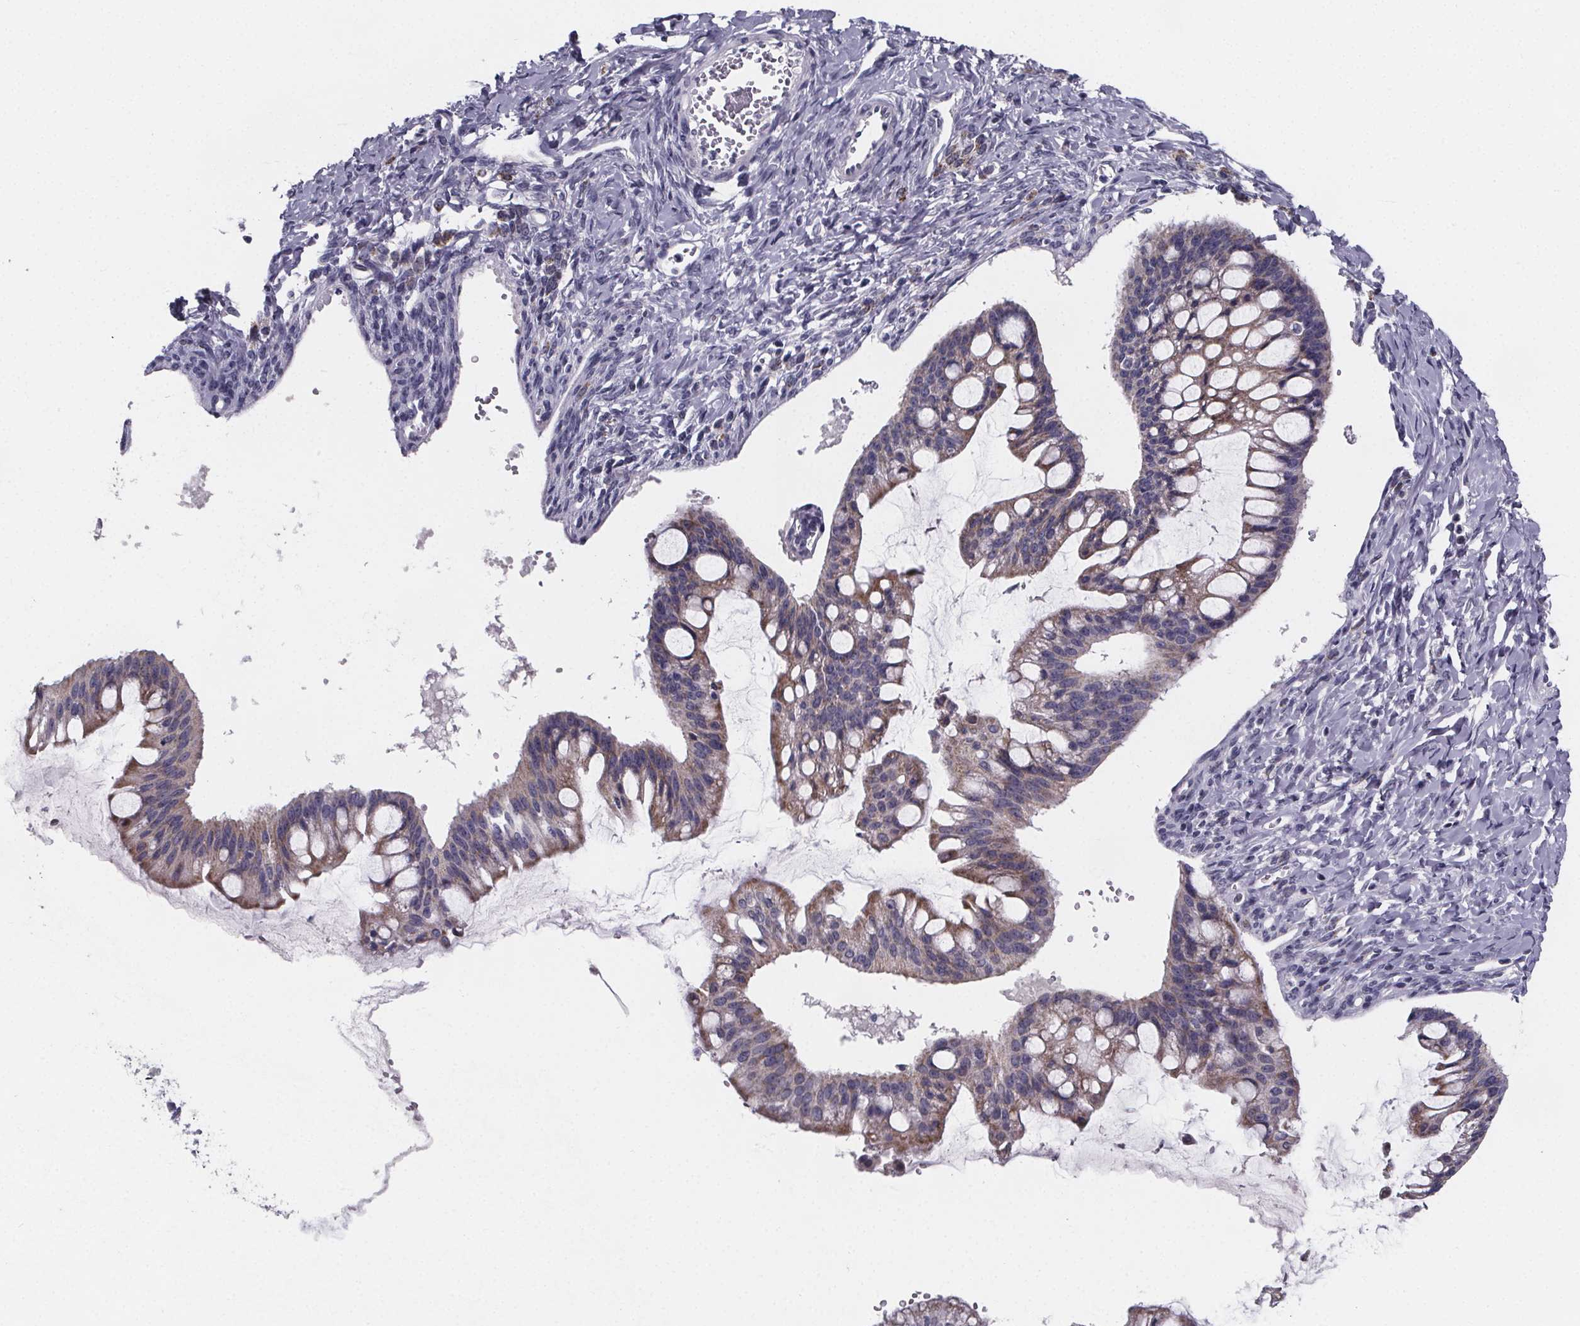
{"staining": {"intensity": "weak", "quantity": "25%-75%", "location": "cytoplasmic/membranous"}, "tissue": "ovarian cancer", "cell_type": "Tumor cells", "image_type": "cancer", "snomed": [{"axis": "morphology", "description": "Cystadenocarcinoma, mucinous, NOS"}, {"axis": "topography", "description": "Ovary"}], "caption": "Brown immunohistochemical staining in human ovarian cancer reveals weak cytoplasmic/membranous expression in approximately 25%-75% of tumor cells.", "gene": "PAH", "patient": {"sex": "female", "age": 73}}